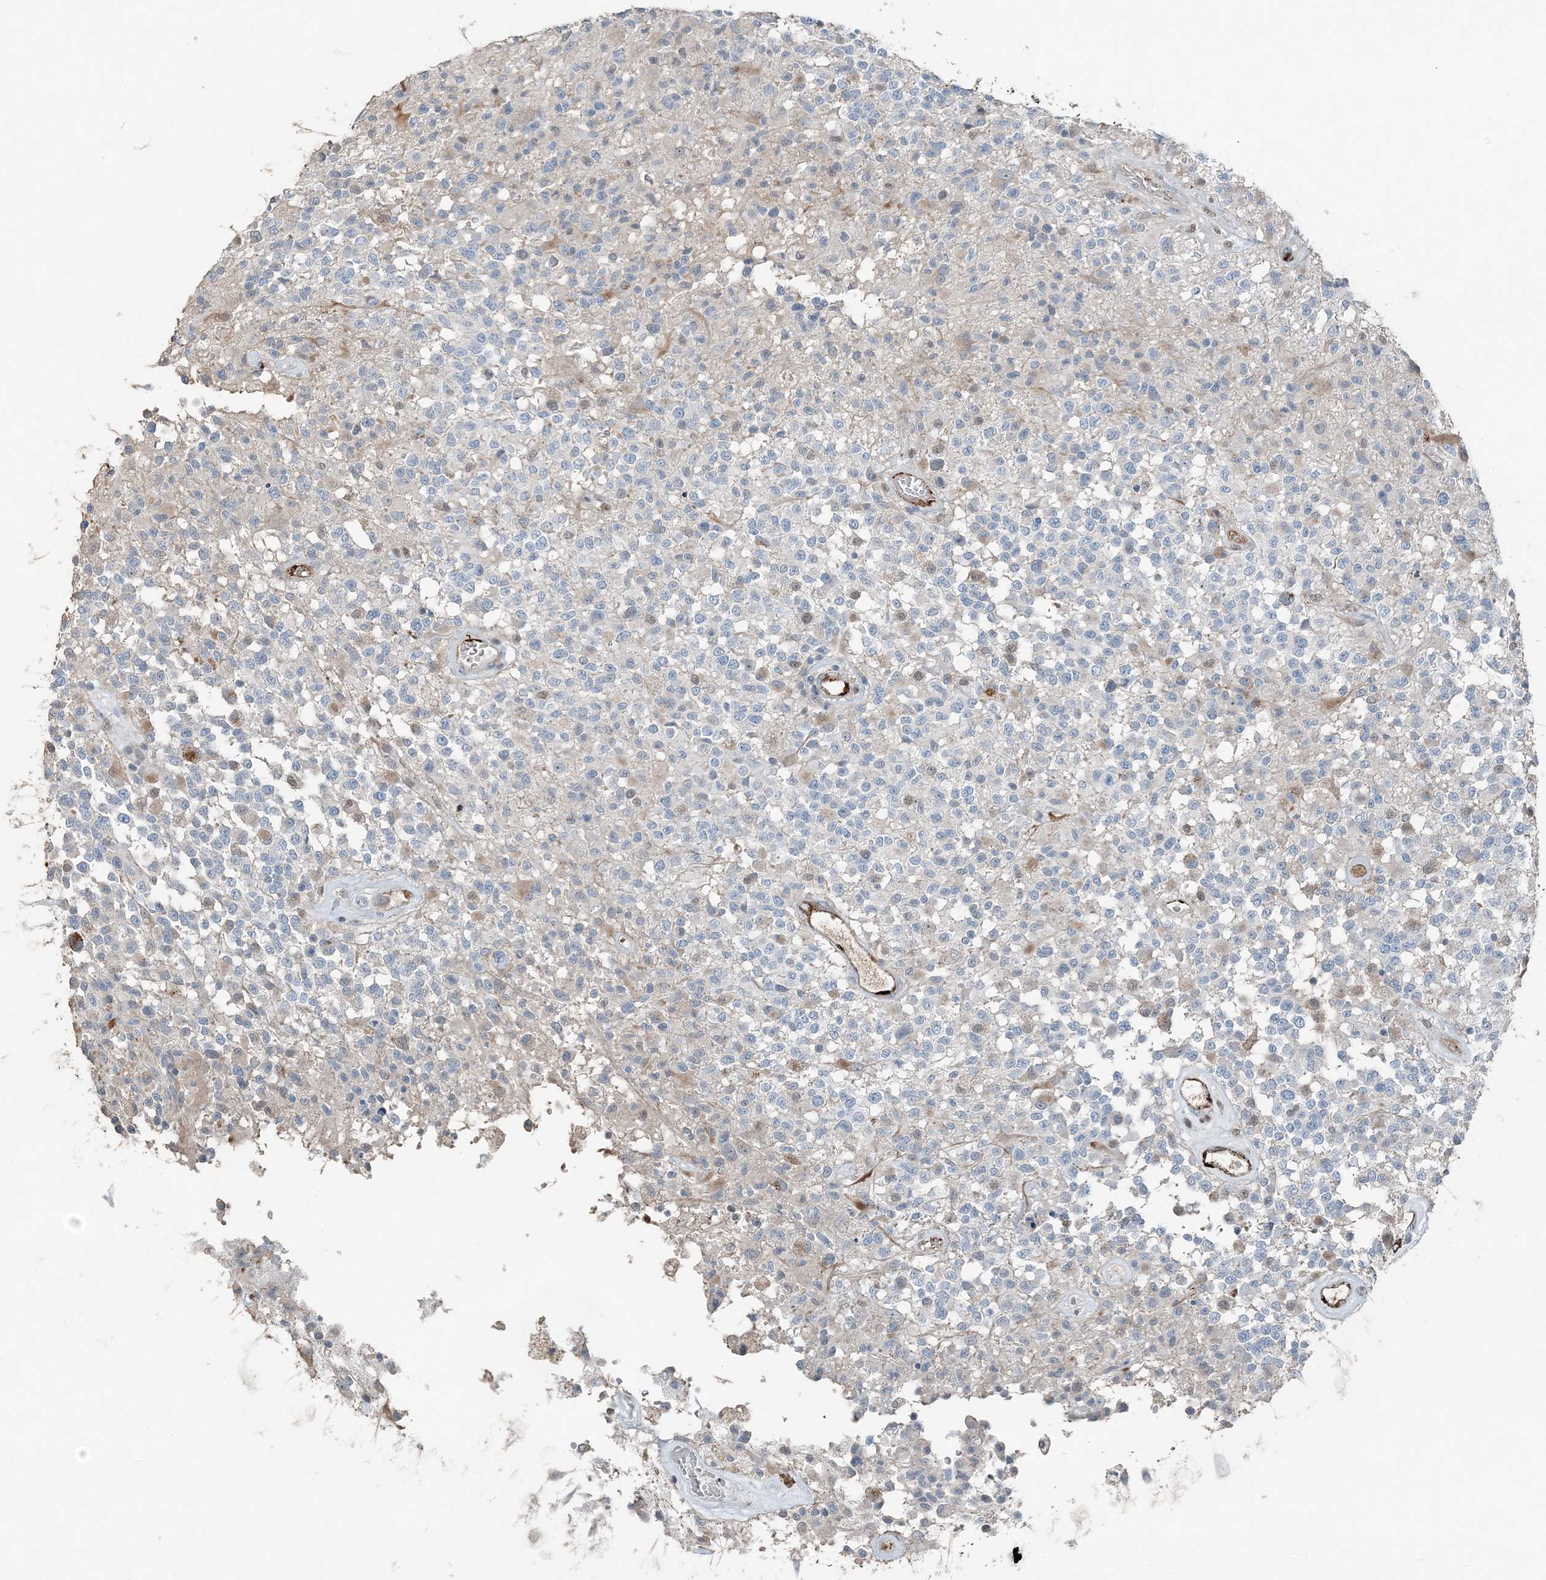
{"staining": {"intensity": "negative", "quantity": "none", "location": "none"}, "tissue": "glioma", "cell_type": "Tumor cells", "image_type": "cancer", "snomed": [{"axis": "morphology", "description": "Glioma, malignant, High grade"}, {"axis": "morphology", "description": "Glioblastoma, NOS"}, {"axis": "topography", "description": "Brain"}], "caption": "Glioma was stained to show a protein in brown. There is no significant staining in tumor cells. (DAB IHC visualized using brightfield microscopy, high magnification).", "gene": "ELOVL7", "patient": {"sex": "male", "age": 60}}